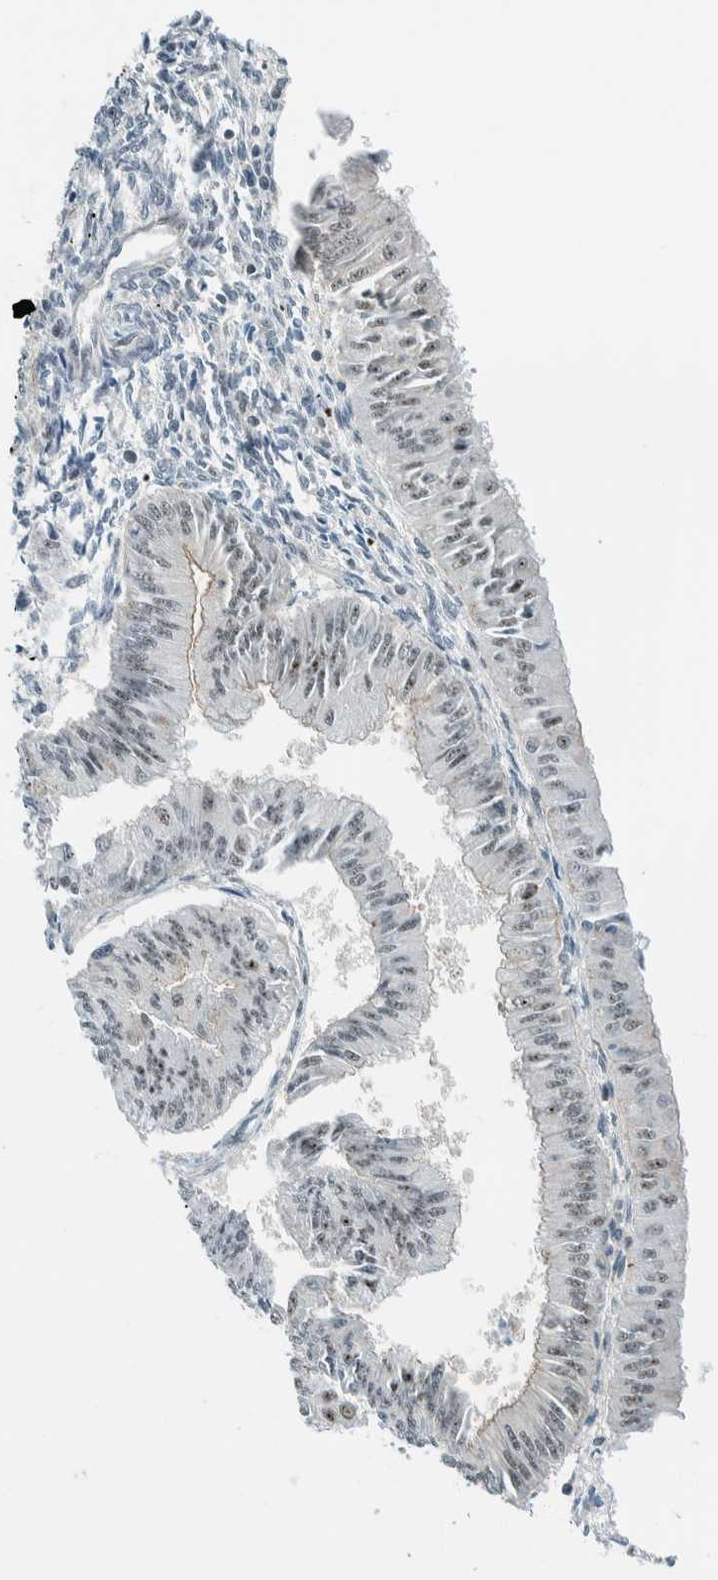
{"staining": {"intensity": "weak", "quantity": "<25%", "location": "nuclear"}, "tissue": "endometrial cancer", "cell_type": "Tumor cells", "image_type": "cancer", "snomed": [{"axis": "morphology", "description": "Normal tissue, NOS"}, {"axis": "morphology", "description": "Adenocarcinoma, NOS"}, {"axis": "topography", "description": "Endometrium"}], "caption": "DAB (3,3'-diaminobenzidine) immunohistochemical staining of endometrial cancer (adenocarcinoma) exhibits no significant positivity in tumor cells. The staining is performed using DAB brown chromogen with nuclei counter-stained in using hematoxylin.", "gene": "CYSRT1", "patient": {"sex": "female", "age": 53}}